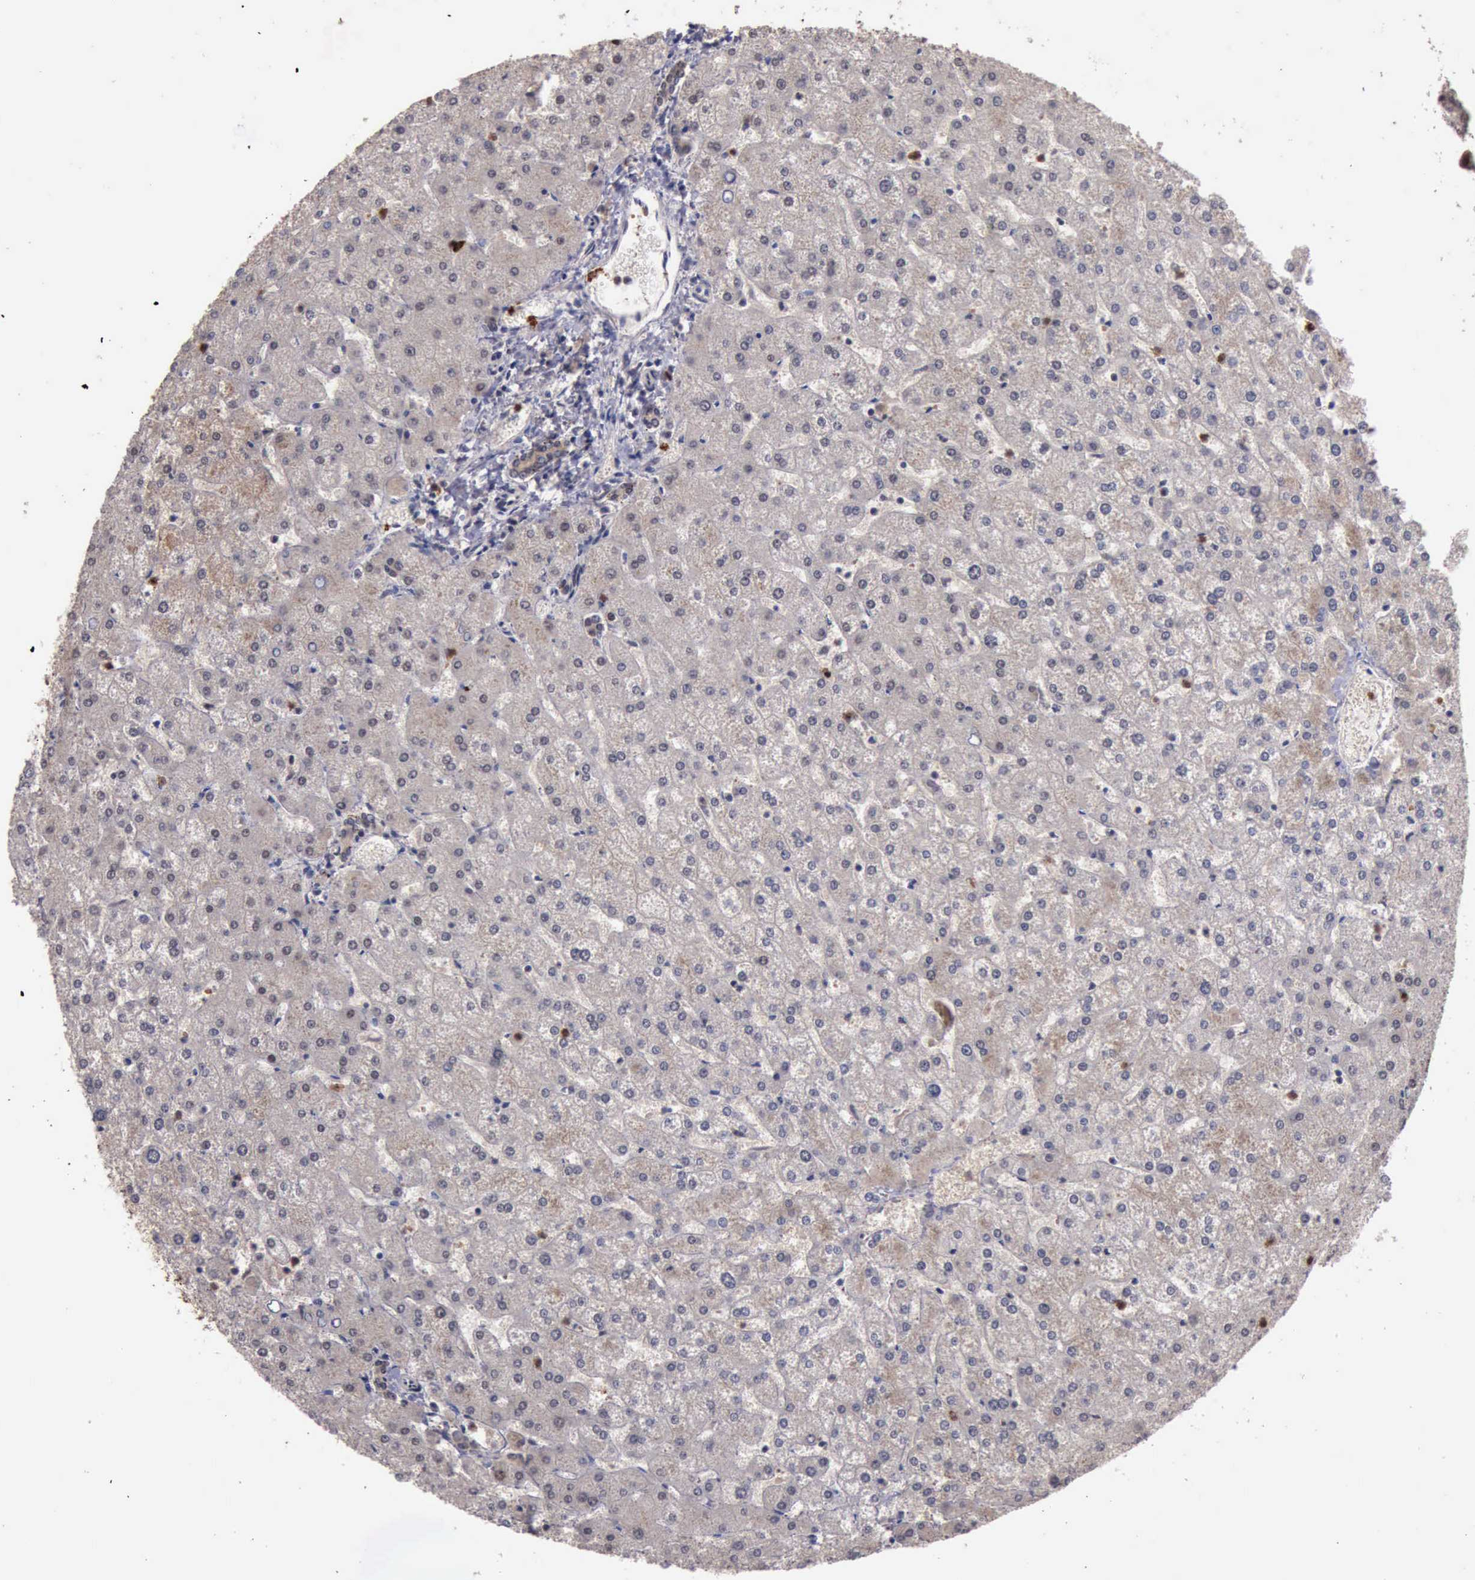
{"staining": {"intensity": "moderate", "quantity": ">75%", "location": "cytoplasmic/membranous"}, "tissue": "liver", "cell_type": "Cholangiocytes", "image_type": "normal", "snomed": [{"axis": "morphology", "description": "Normal tissue, NOS"}, {"axis": "topography", "description": "Liver"}], "caption": "Liver was stained to show a protein in brown. There is medium levels of moderate cytoplasmic/membranous positivity in approximately >75% of cholangiocytes. The staining was performed using DAB (3,3'-diaminobenzidine) to visualize the protein expression in brown, while the nuclei were stained in blue with hematoxylin (Magnification: 20x).", "gene": "TRMT2A", "patient": {"sex": "female", "age": 32}}